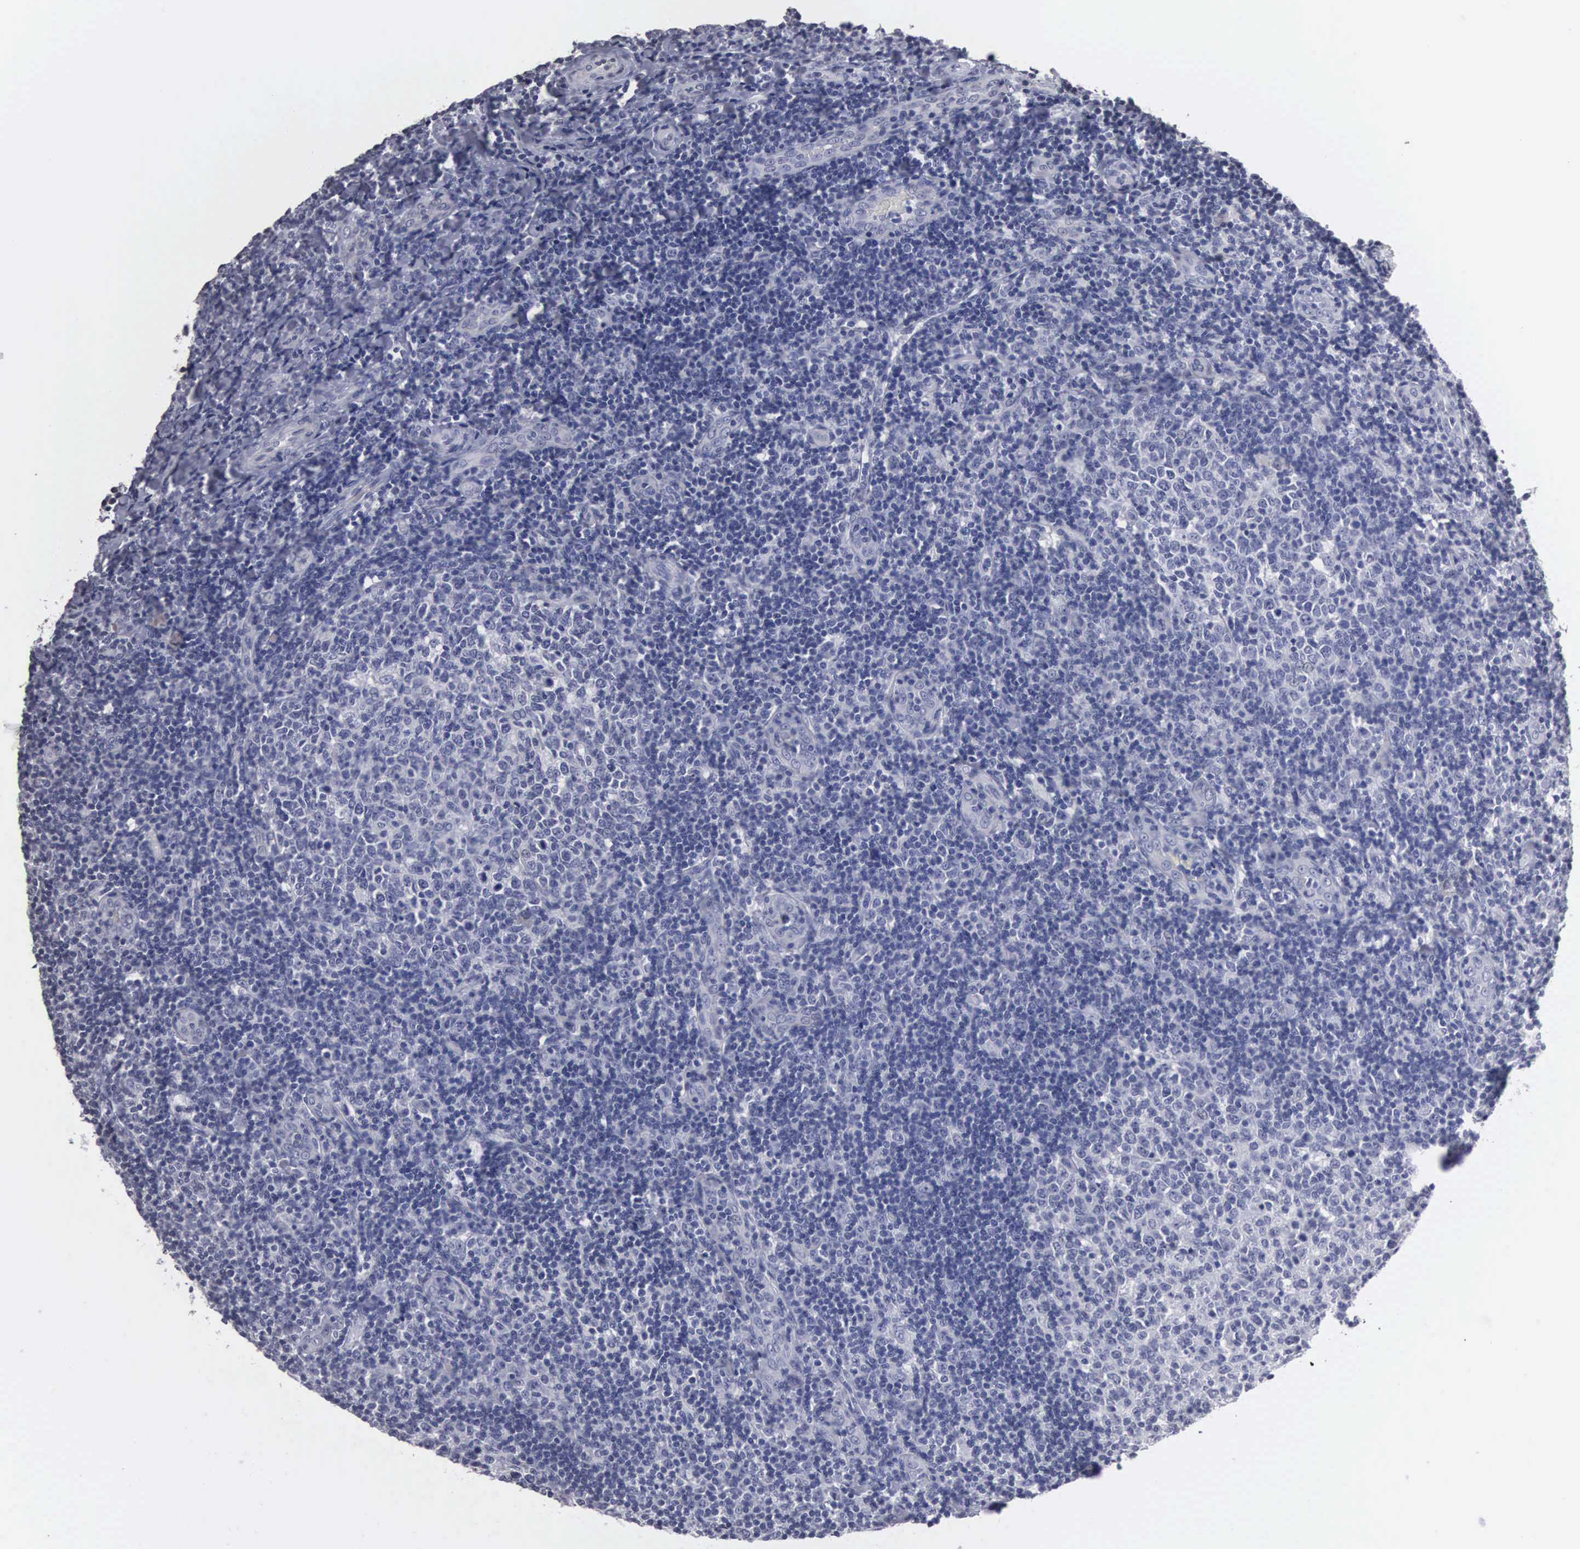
{"staining": {"intensity": "negative", "quantity": "none", "location": "none"}, "tissue": "tonsil", "cell_type": "Germinal center cells", "image_type": "normal", "snomed": [{"axis": "morphology", "description": "Normal tissue, NOS"}, {"axis": "topography", "description": "Tonsil"}], "caption": "Immunohistochemistry of normal tonsil demonstrates no staining in germinal center cells.", "gene": "UPB1", "patient": {"sex": "female", "age": 3}}